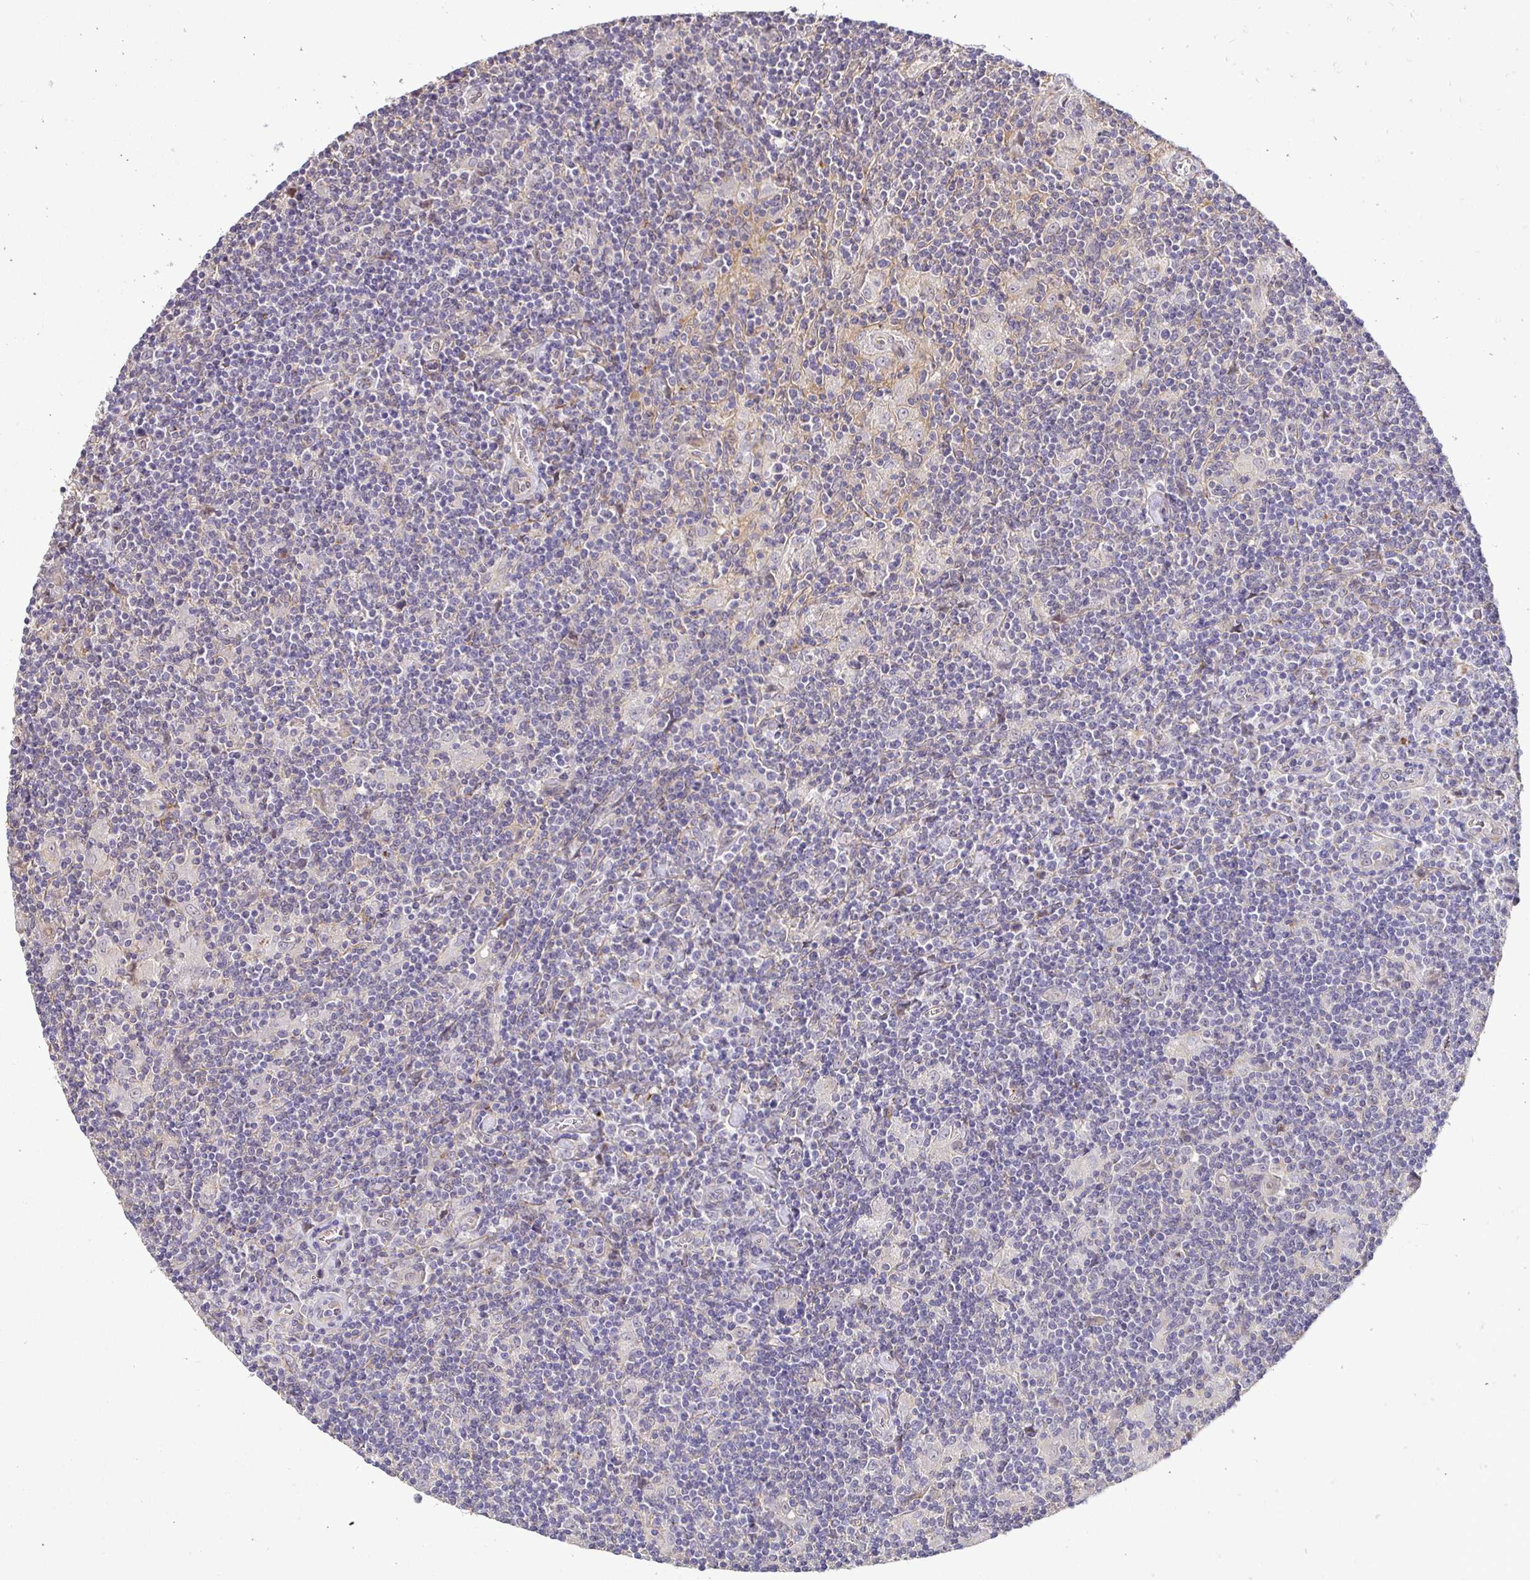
{"staining": {"intensity": "negative", "quantity": "none", "location": "none"}, "tissue": "lymphoma", "cell_type": "Tumor cells", "image_type": "cancer", "snomed": [{"axis": "morphology", "description": "Hodgkin's disease, NOS"}, {"axis": "topography", "description": "Lymph node"}], "caption": "Hodgkin's disease was stained to show a protein in brown. There is no significant positivity in tumor cells.", "gene": "SLC9A1", "patient": {"sex": "male", "age": 40}}